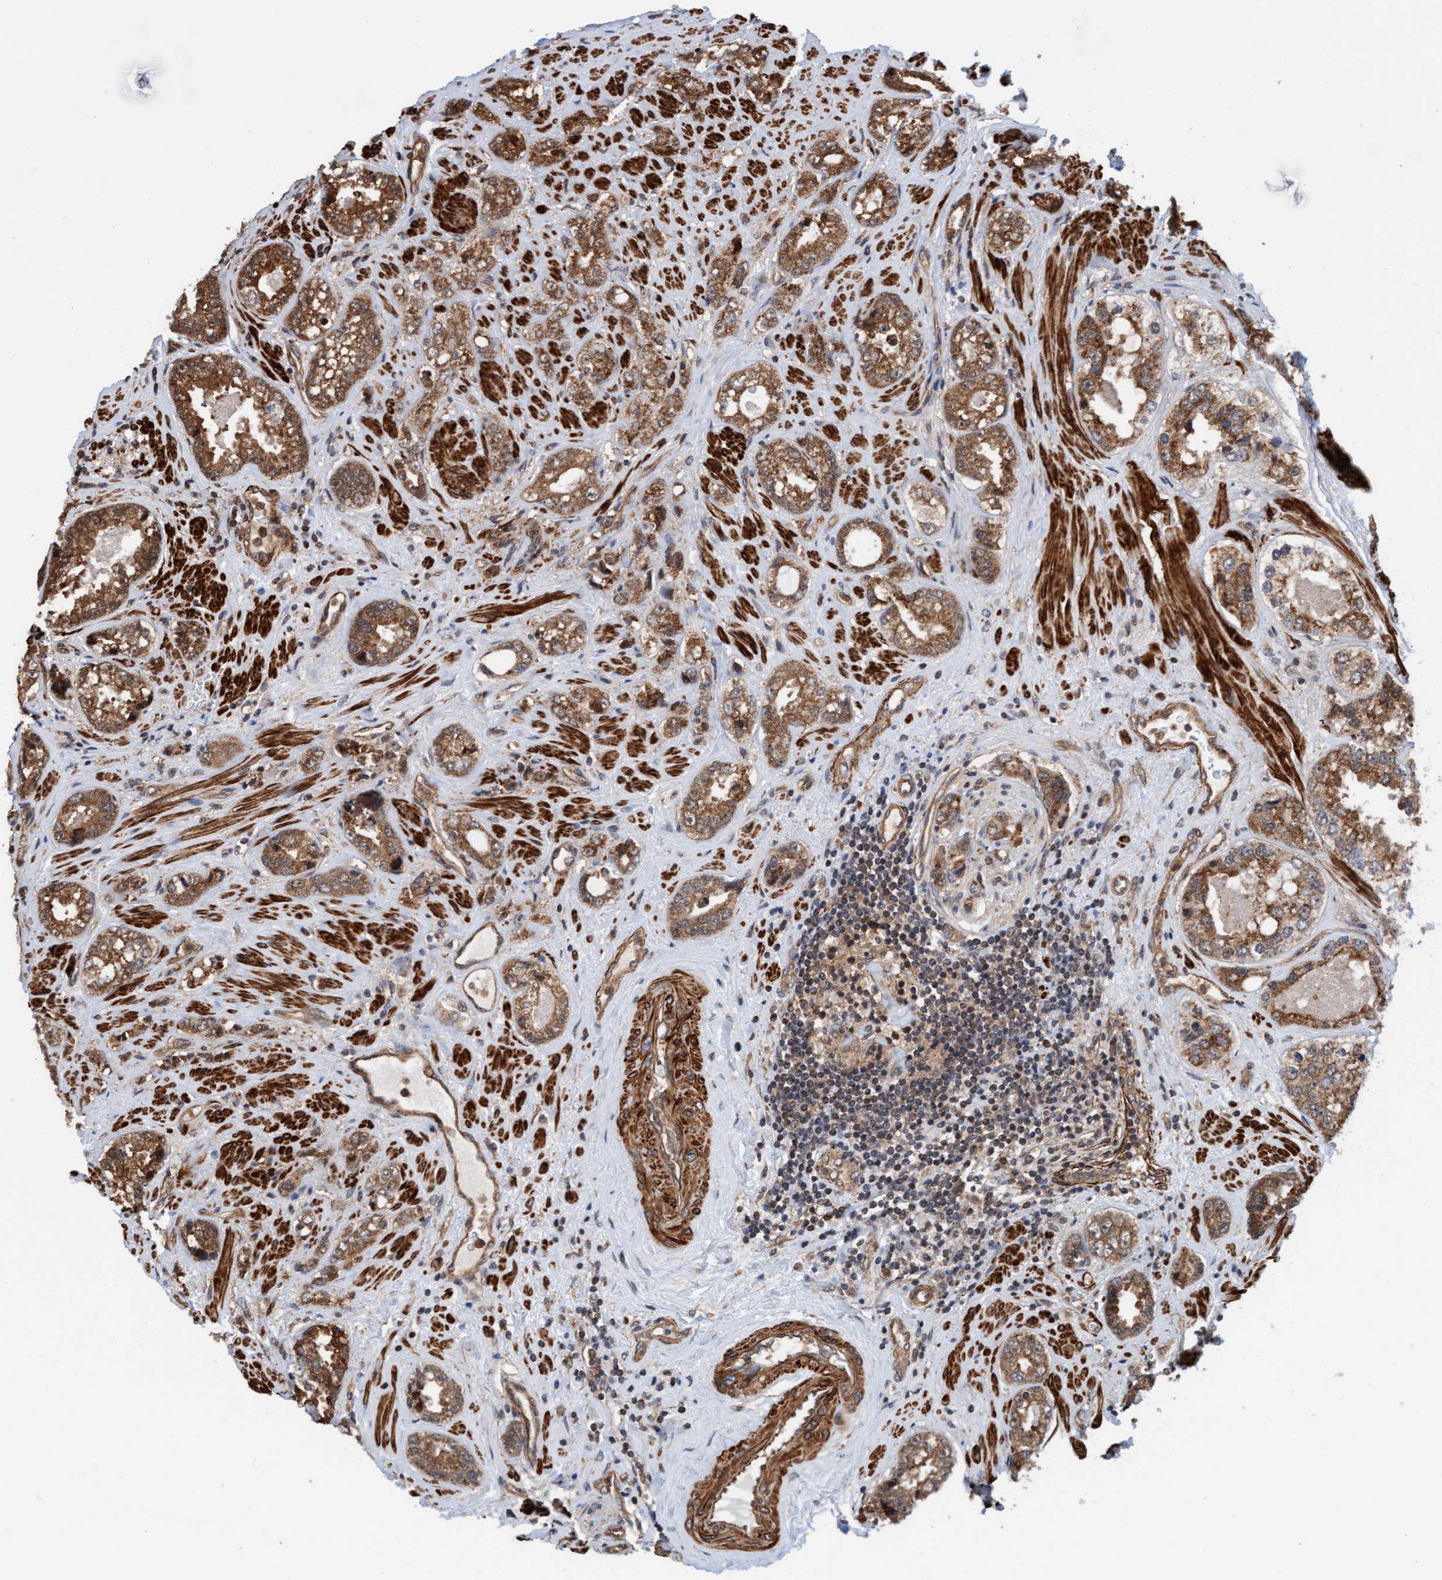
{"staining": {"intensity": "moderate", "quantity": ">75%", "location": "cytoplasmic/membranous"}, "tissue": "prostate cancer", "cell_type": "Tumor cells", "image_type": "cancer", "snomed": [{"axis": "morphology", "description": "Adenocarcinoma, High grade"}, {"axis": "topography", "description": "Prostate"}], "caption": "Tumor cells demonstrate medium levels of moderate cytoplasmic/membranous expression in approximately >75% of cells in human high-grade adenocarcinoma (prostate).", "gene": "STXBP4", "patient": {"sex": "male", "age": 61}}